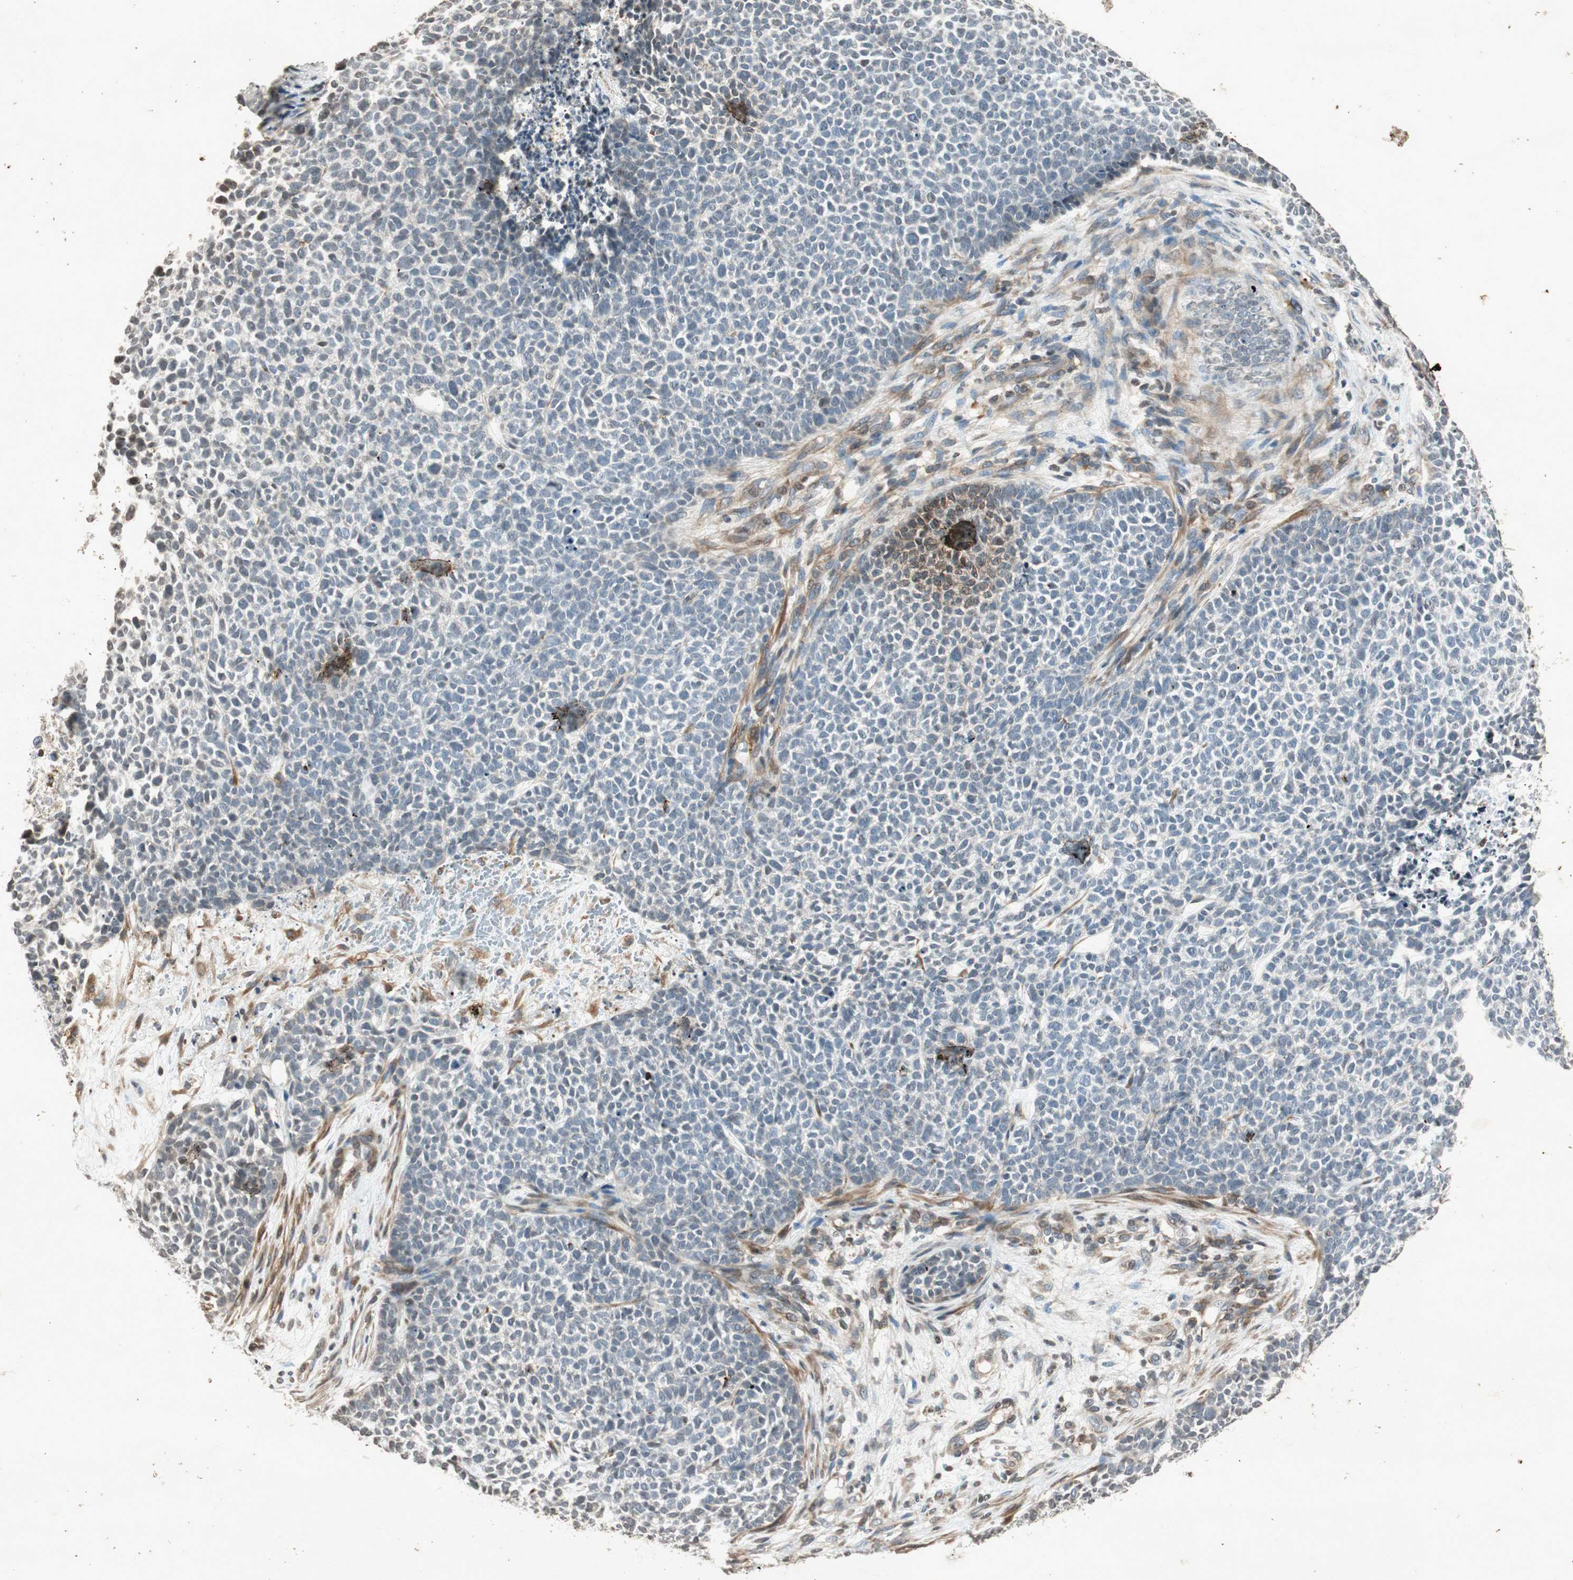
{"staining": {"intensity": "negative", "quantity": "none", "location": "none"}, "tissue": "skin cancer", "cell_type": "Tumor cells", "image_type": "cancer", "snomed": [{"axis": "morphology", "description": "Basal cell carcinoma"}, {"axis": "topography", "description": "Skin"}], "caption": "Micrograph shows no significant protein positivity in tumor cells of skin cancer (basal cell carcinoma).", "gene": "PRKG1", "patient": {"sex": "female", "age": 84}}